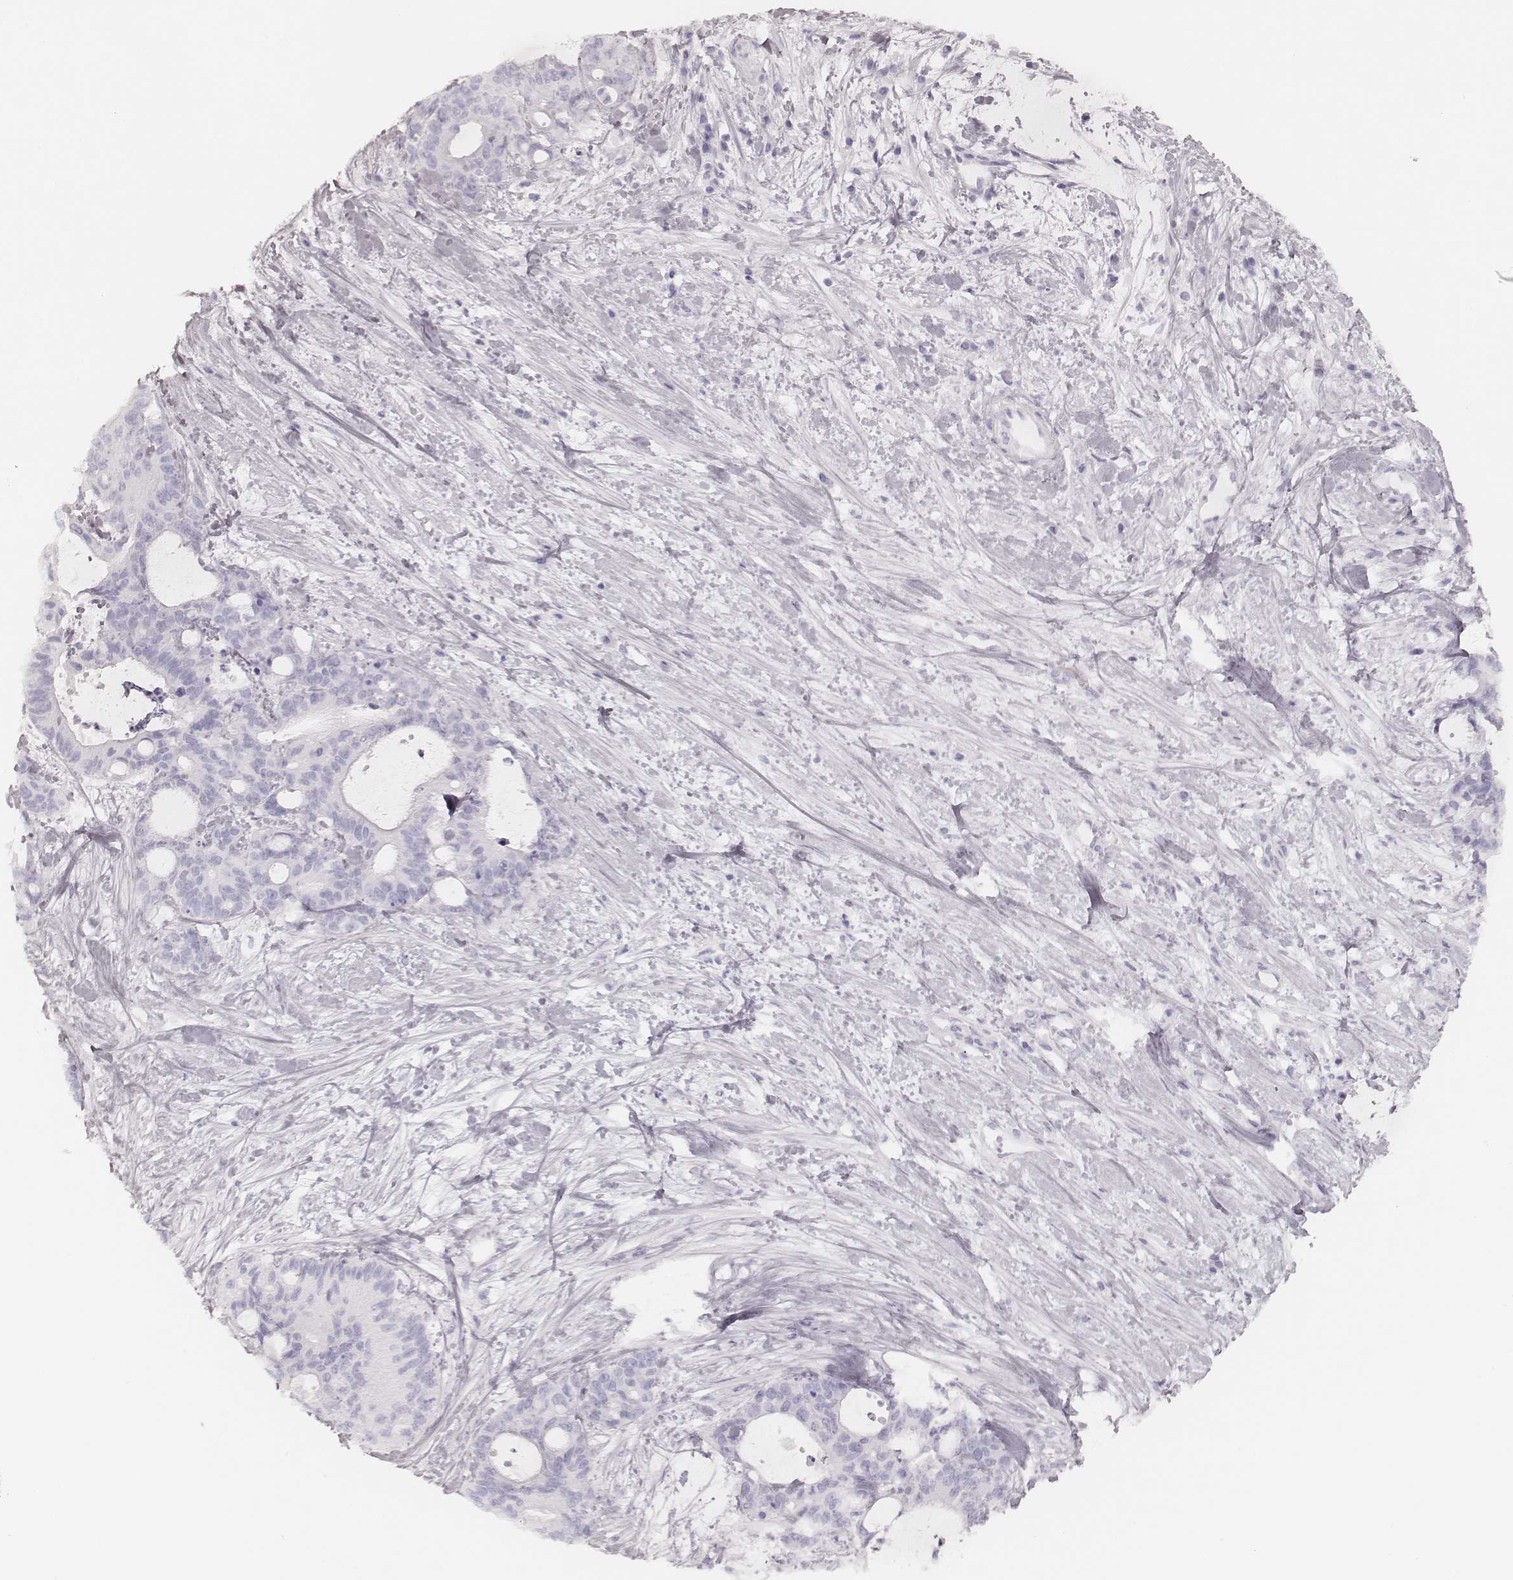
{"staining": {"intensity": "negative", "quantity": "none", "location": "none"}, "tissue": "liver cancer", "cell_type": "Tumor cells", "image_type": "cancer", "snomed": [{"axis": "morphology", "description": "Cholangiocarcinoma"}, {"axis": "topography", "description": "Liver"}], "caption": "Micrograph shows no protein staining in tumor cells of liver cancer (cholangiocarcinoma) tissue. (DAB (3,3'-diaminobenzidine) IHC with hematoxylin counter stain).", "gene": "KRT34", "patient": {"sex": "female", "age": 73}}